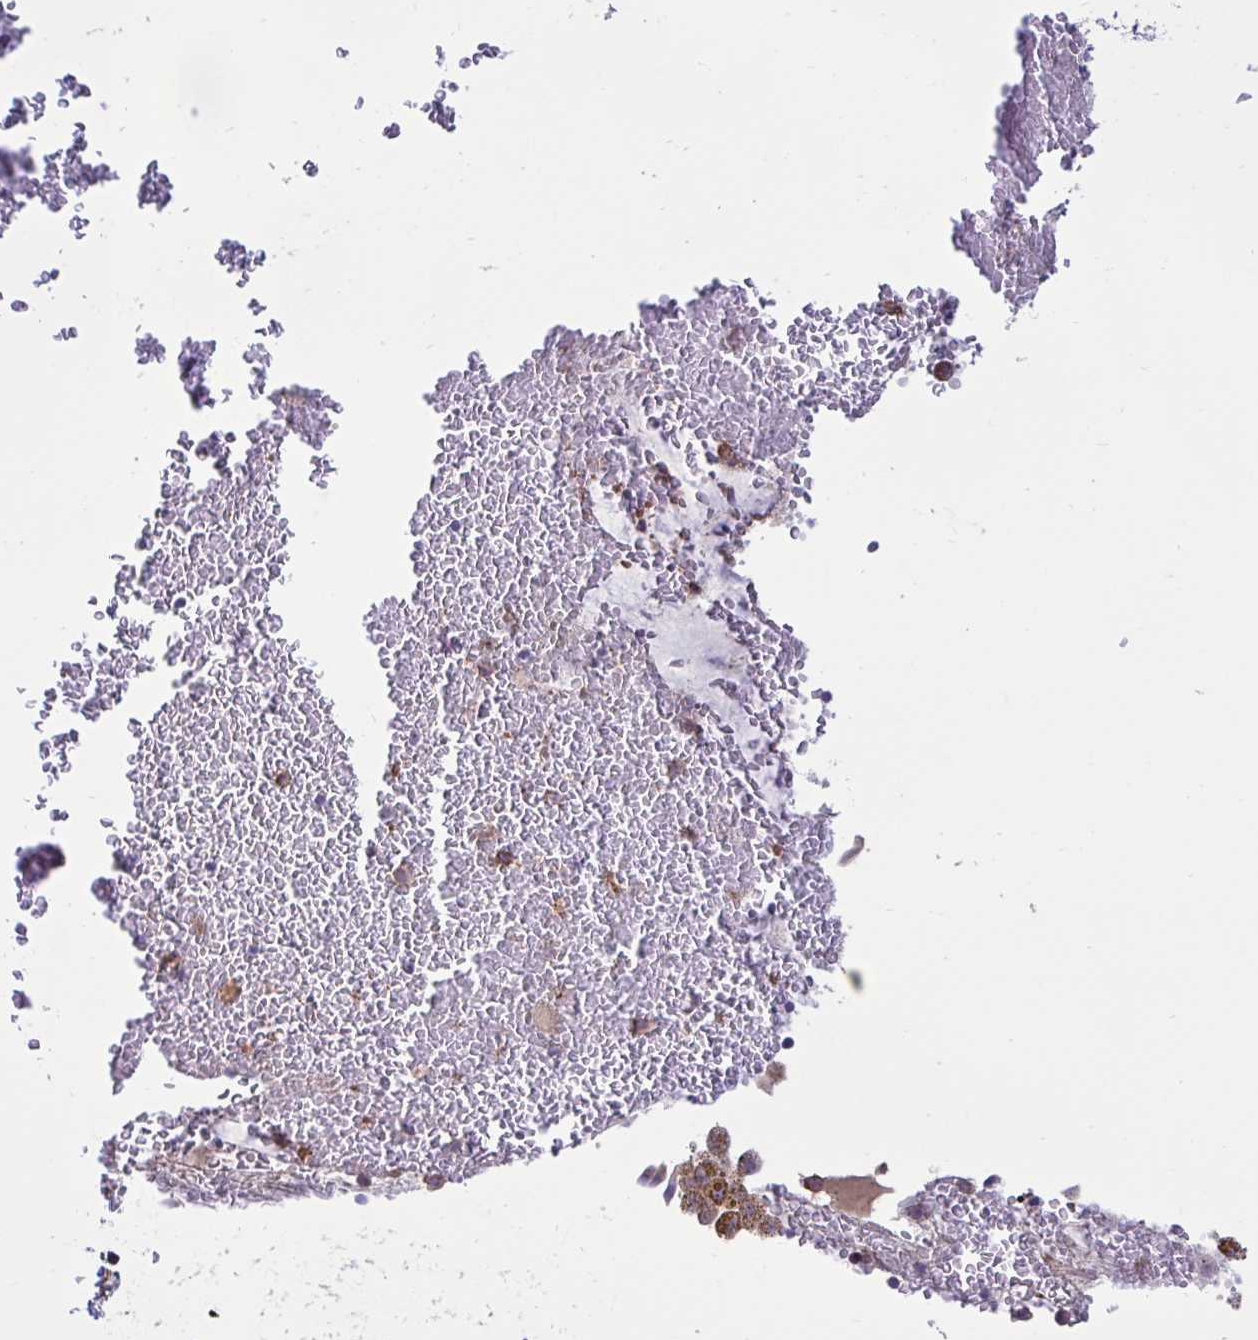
{"staining": {"intensity": "weak", "quantity": "25%-75%", "location": "cytoplasmic/membranous"}, "tissue": "bronchus", "cell_type": "Respiratory epithelial cells", "image_type": "normal", "snomed": [{"axis": "morphology", "description": "Normal tissue, NOS"}, {"axis": "topography", "description": "Lymph node"}, {"axis": "topography", "description": "Cartilage tissue"}, {"axis": "topography", "description": "Bronchus"}], "caption": "DAB immunohistochemical staining of benign bronchus displays weak cytoplasmic/membranous protein staining in approximately 25%-75% of respiratory epithelial cells. The staining was performed using DAB (3,3'-diaminobenzidine) to visualize the protein expression in brown, while the nuclei were stained in blue with hematoxylin (Magnification: 20x).", "gene": "CD101", "patient": {"sex": "female", "age": 70}}